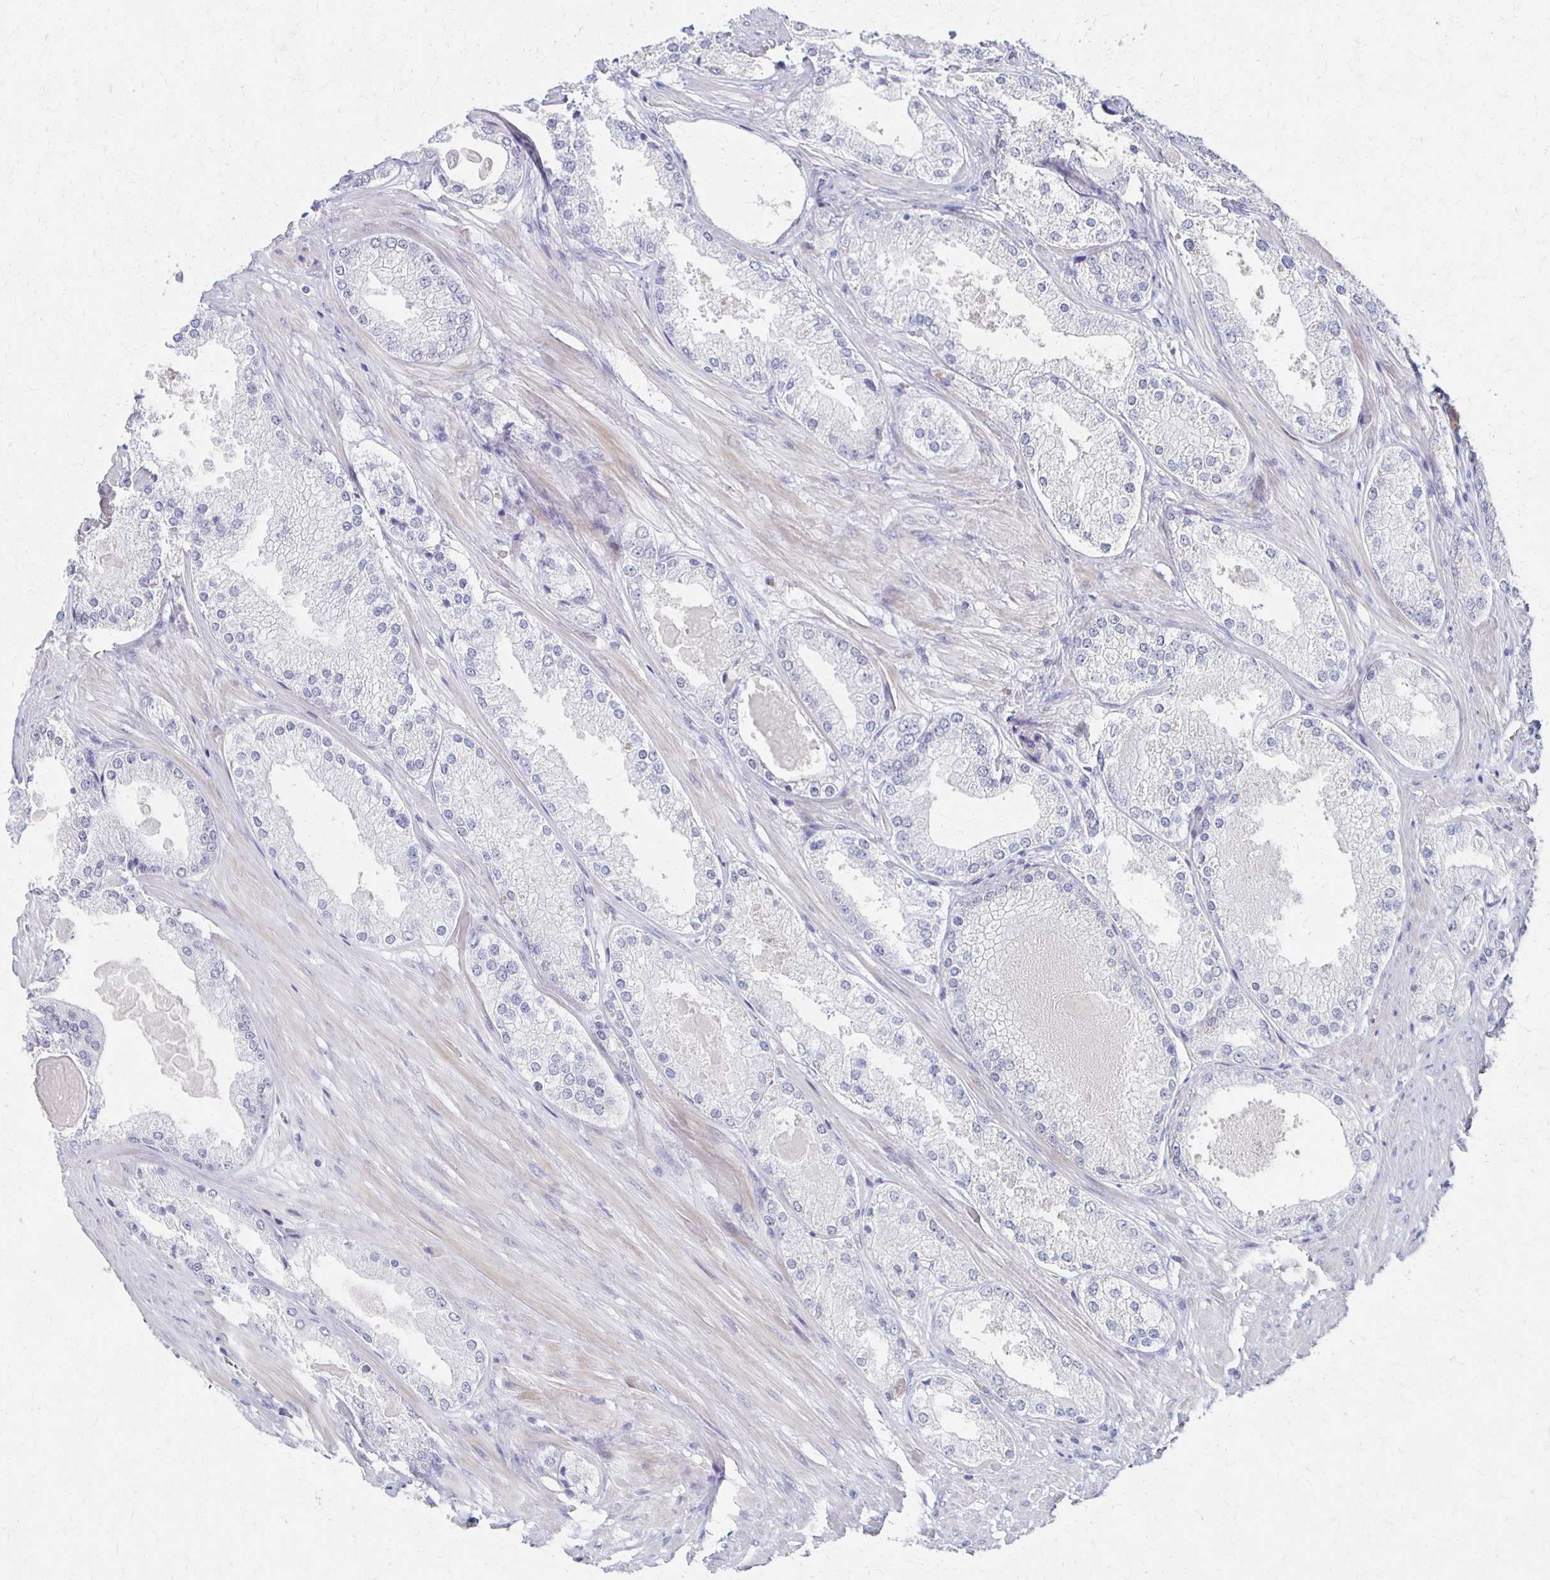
{"staining": {"intensity": "negative", "quantity": "none", "location": "none"}, "tissue": "prostate cancer", "cell_type": "Tumor cells", "image_type": "cancer", "snomed": [{"axis": "morphology", "description": "Adenocarcinoma, Low grade"}, {"axis": "topography", "description": "Prostate"}], "caption": "This is an immunohistochemistry histopathology image of prostate adenocarcinoma (low-grade). There is no expression in tumor cells.", "gene": "CXCR2", "patient": {"sex": "male", "age": 68}}